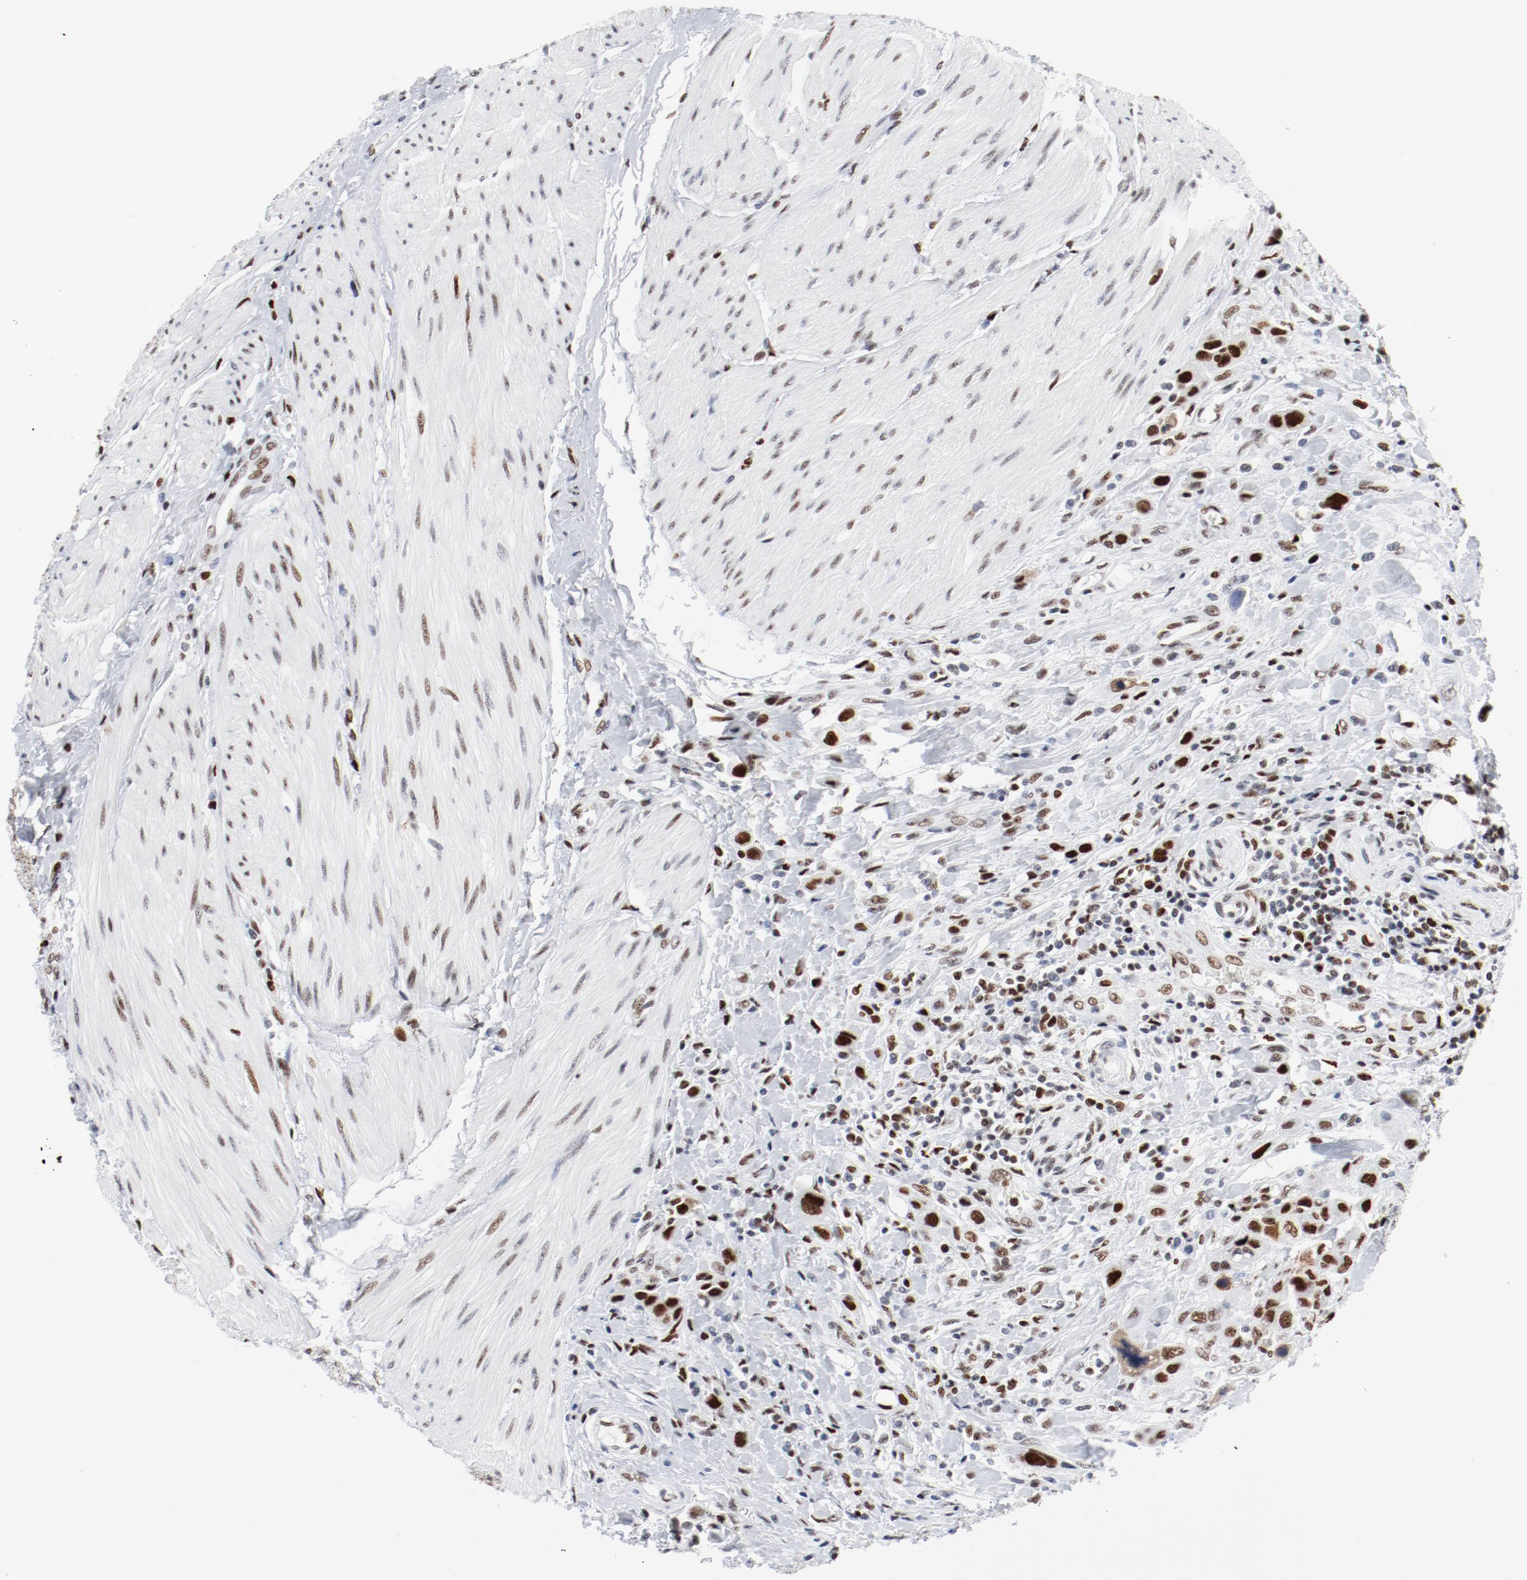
{"staining": {"intensity": "strong", "quantity": ">75%", "location": "nuclear"}, "tissue": "urothelial cancer", "cell_type": "Tumor cells", "image_type": "cancer", "snomed": [{"axis": "morphology", "description": "Urothelial carcinoma, High grade"}, {"axis": "topography", "description": "Urinary bladder"}], "caption": "The histopathology image shows a brown stain indicating the presence of a protein in the nuclear of tumor cells in urothelial cancer.", "gene": "POLD1", "patient": {"sex": "male", "age": 50}}